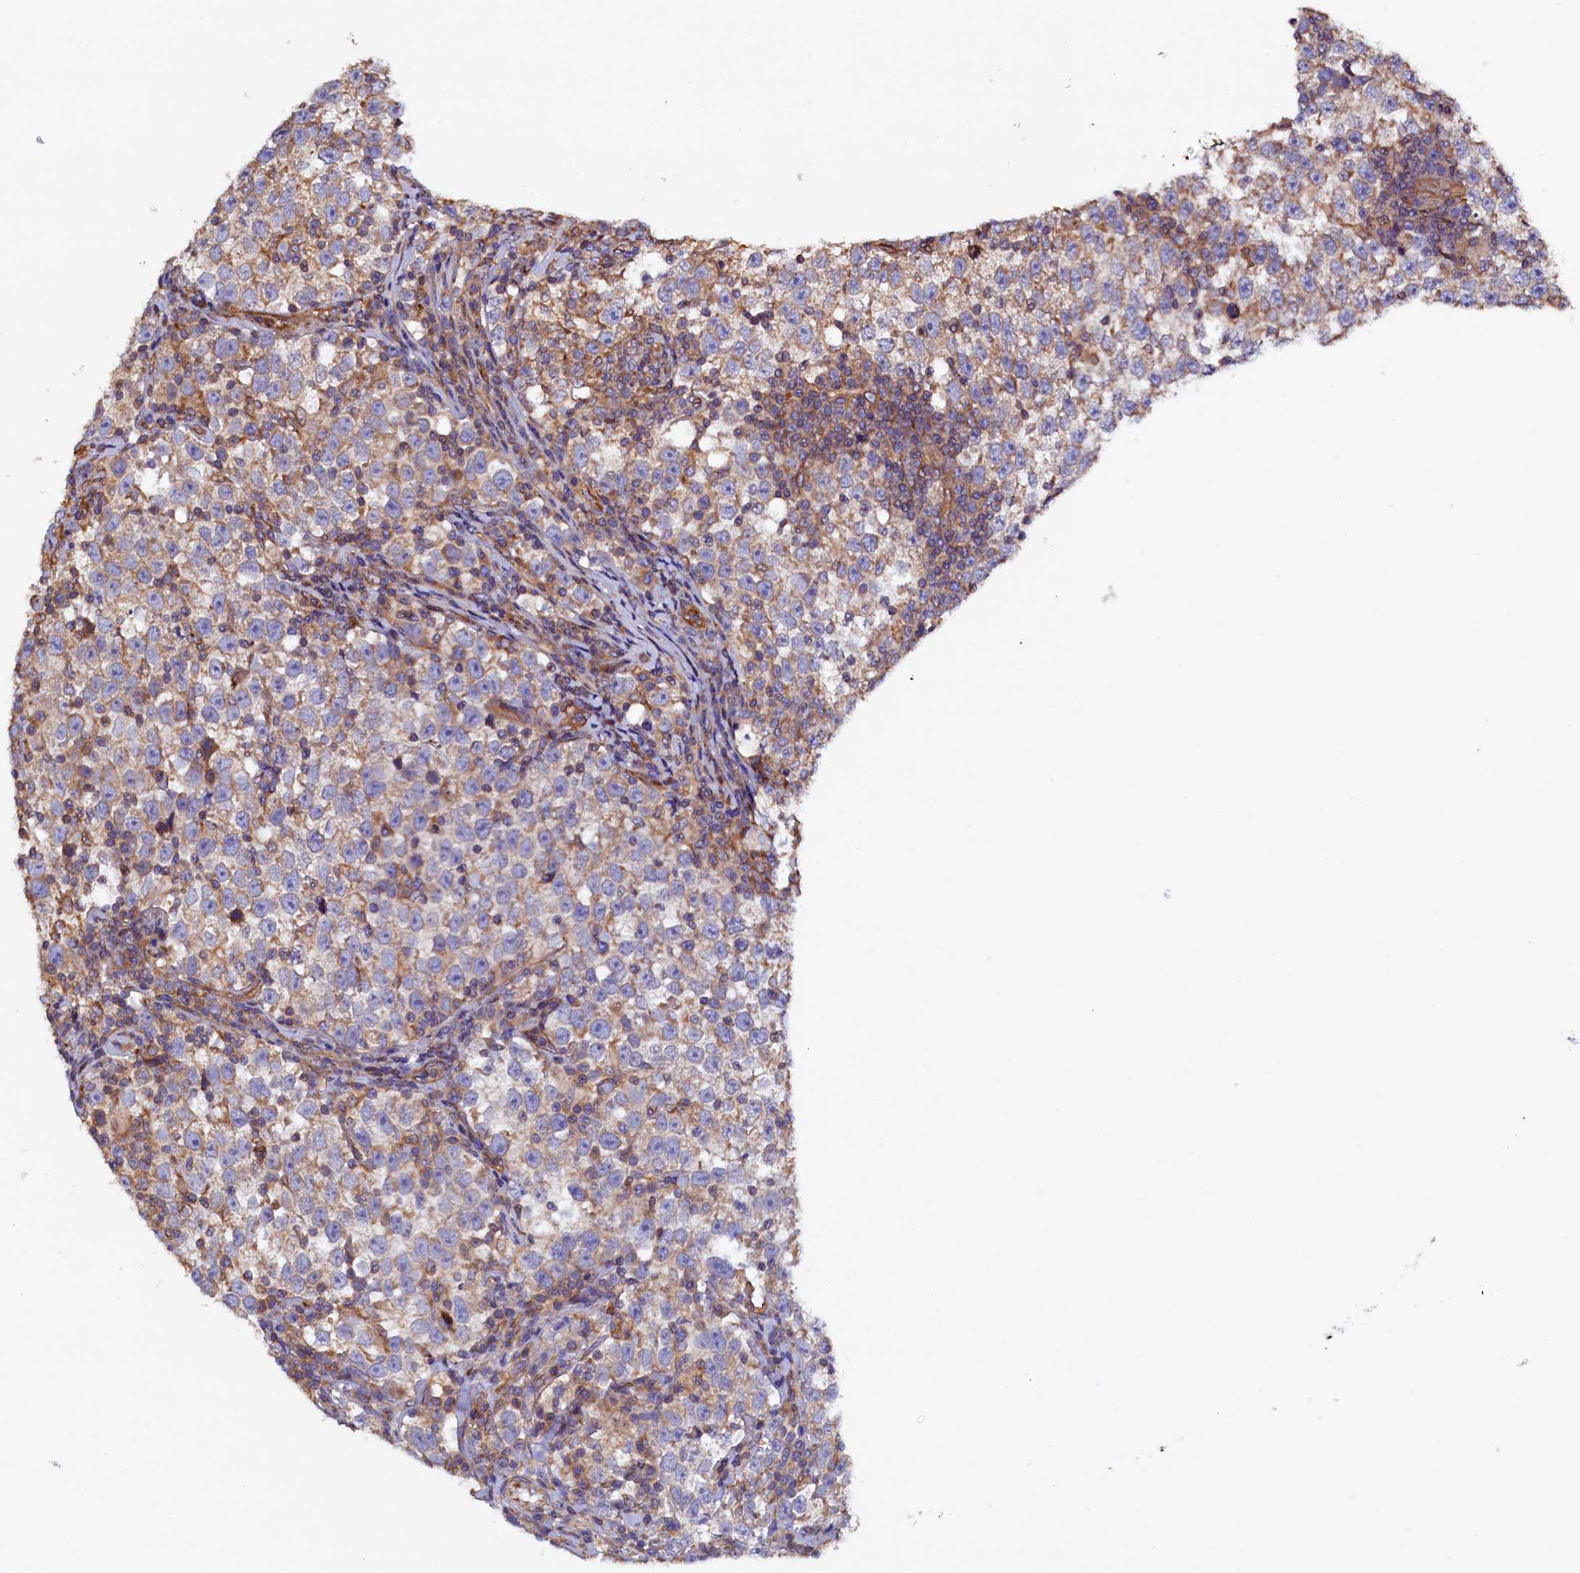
{"staining": {"intensity": "negative", "quantity": "none", "location": "none"}, "tissue": "testis cancer", "cell_type": "Tumor cells", "image_type": "cancer", "snomed": [{"axis": "morphology", "description": "Normal tissue, NOS"}, {"axis": "morphology", "description": "Seminoma, NOS"}, {"axis": "topography", "description": "Testis"}], "caption": "Histopathology image shows no protein expression in tumor cells of testis seminoma tissue.", "gene": "ATXN2L", "patient": {"sex": "male", "age": 43}}